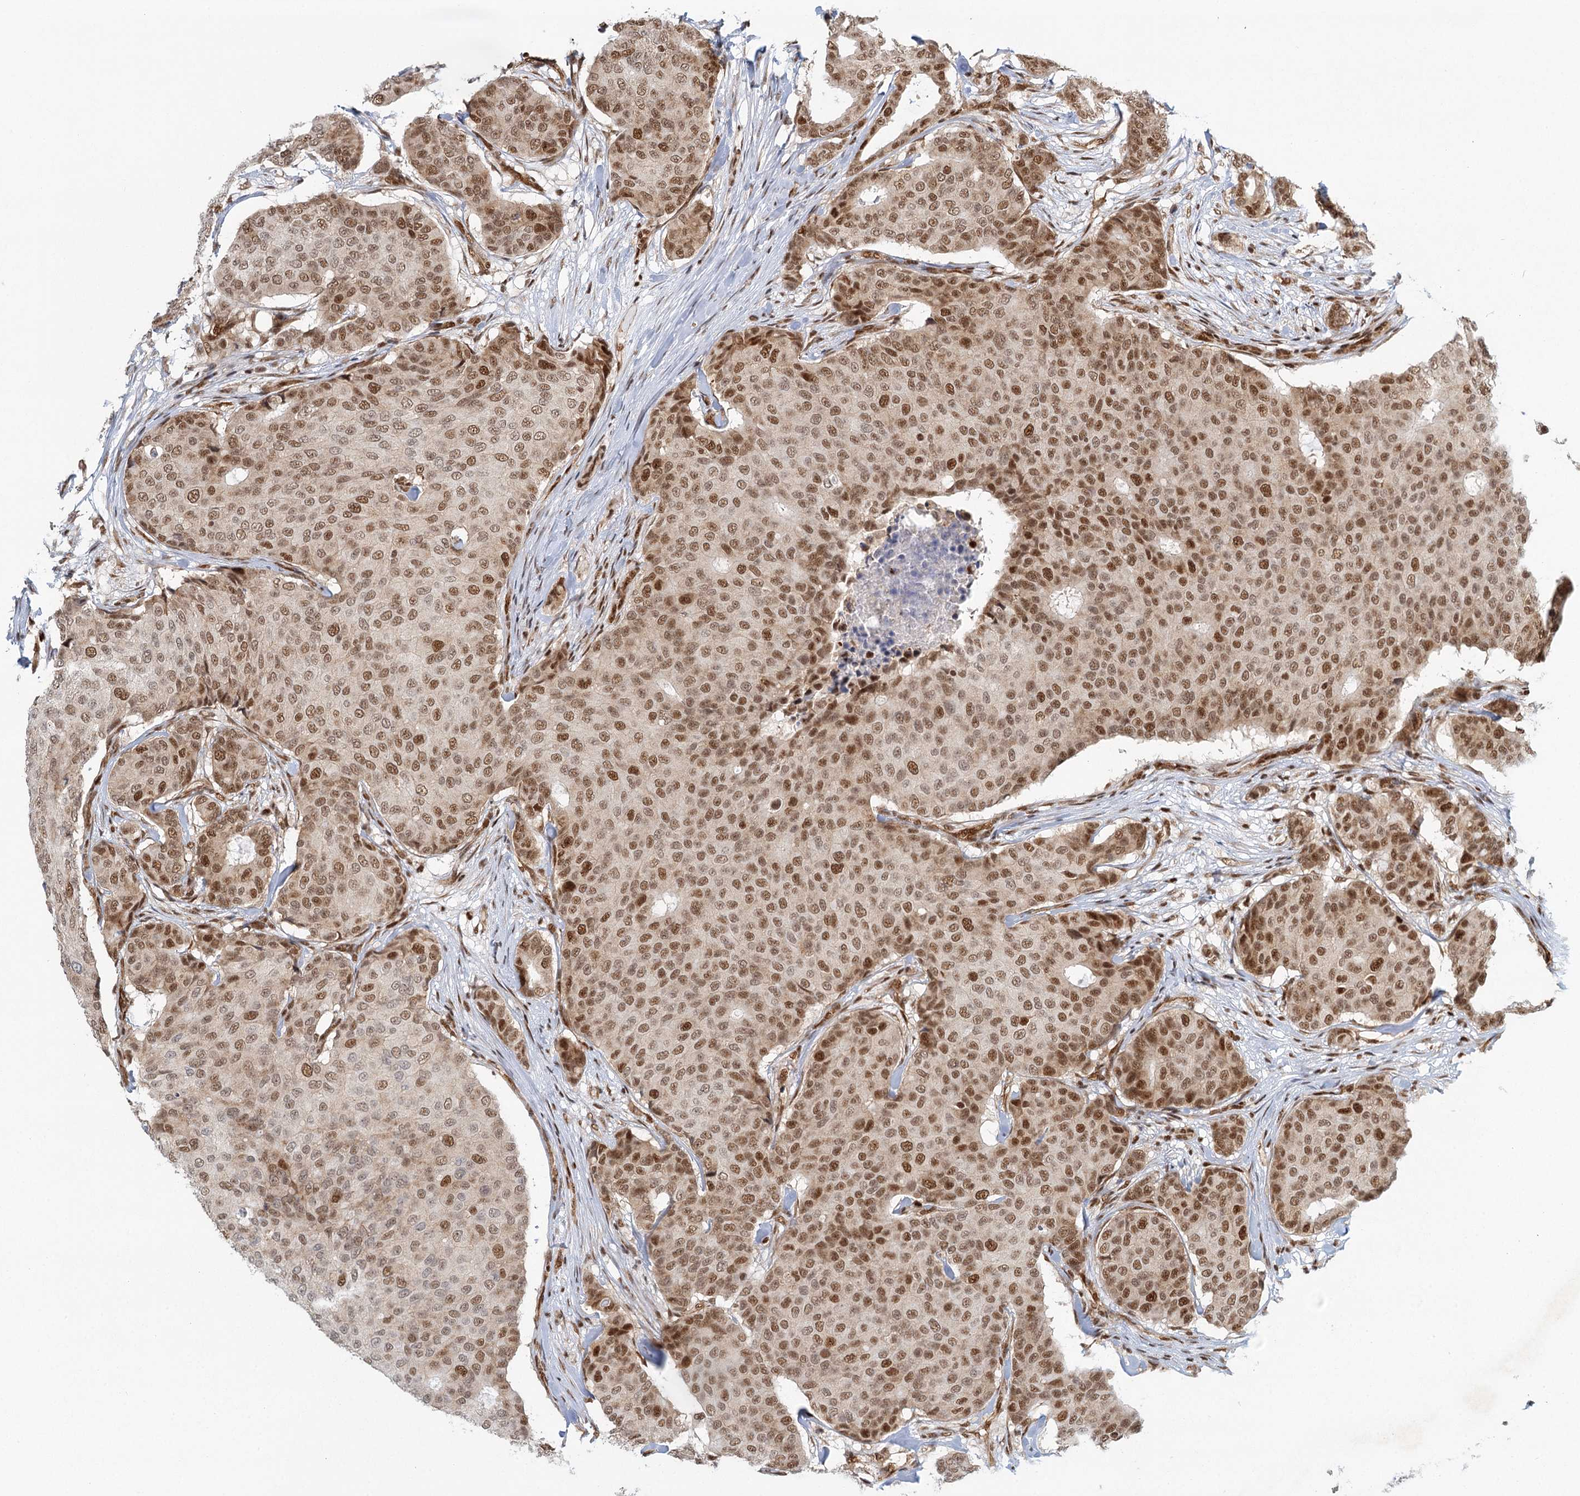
{"staining": {"intensity": "moderate", "quantity": ">75%", "location": "nuclear"}, "tissue": "breast cancer", "cell_type": "Tumor cells", "image_type": "cancer", "snomed": [{"axis": "morphology", "description": "Duct carcinoma"}, {"axis": "topography", "description": "Breast"}], "caption": "Protein expression analysis of invasive ductal carcinoma (breast) shows moderate nuclear positivity in approximately >75% of tumor cells. The protein of interest is stained brown, and the nuclei are stained in blue (DAB IHC with brightfield microscopy, high magnification).", "gene": "GPATCH11", "patient": {"sex": "female", "age": 75}}